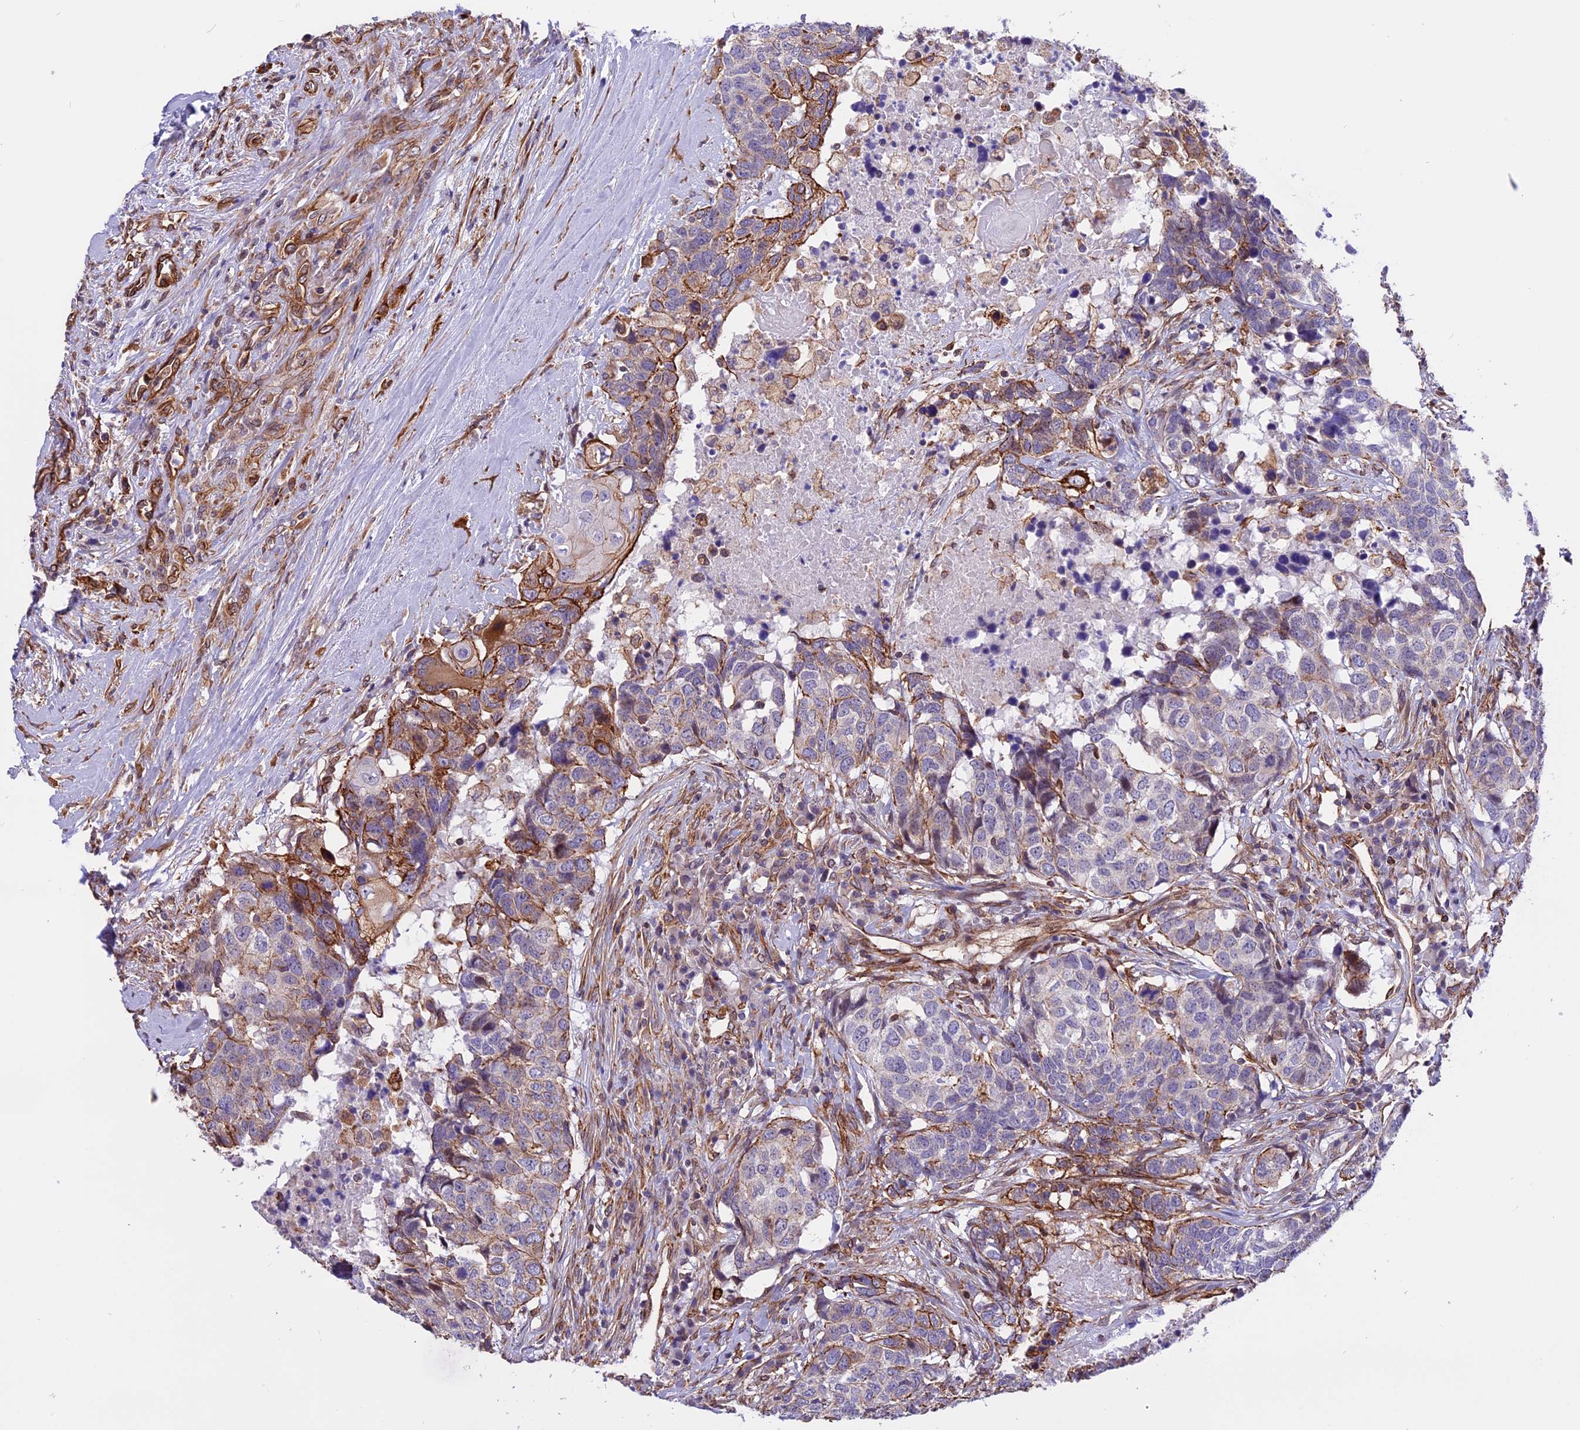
{"staining": {"intensity": "moderate", "quantity": "<25%", "location": "cytoplasmic/membranous"}, "tissue": "head and neck cancer", "cell_type": "Tumor cells", "image_type": "cancer", "snomed": [{"axis": "morphology", "description": "Squamous cell carcinoma, NOS"}, {"axis": "topography", "description": "Head-Neck"}], "caption": "Protein expression analysis of human head and neck squamous cell carcinoma reveals moderate cytoplasmic/membranous staining in about <25% of tumor cells.", "gene": "R3HDM4", "patient": {"sex": "male", "age": 66}}